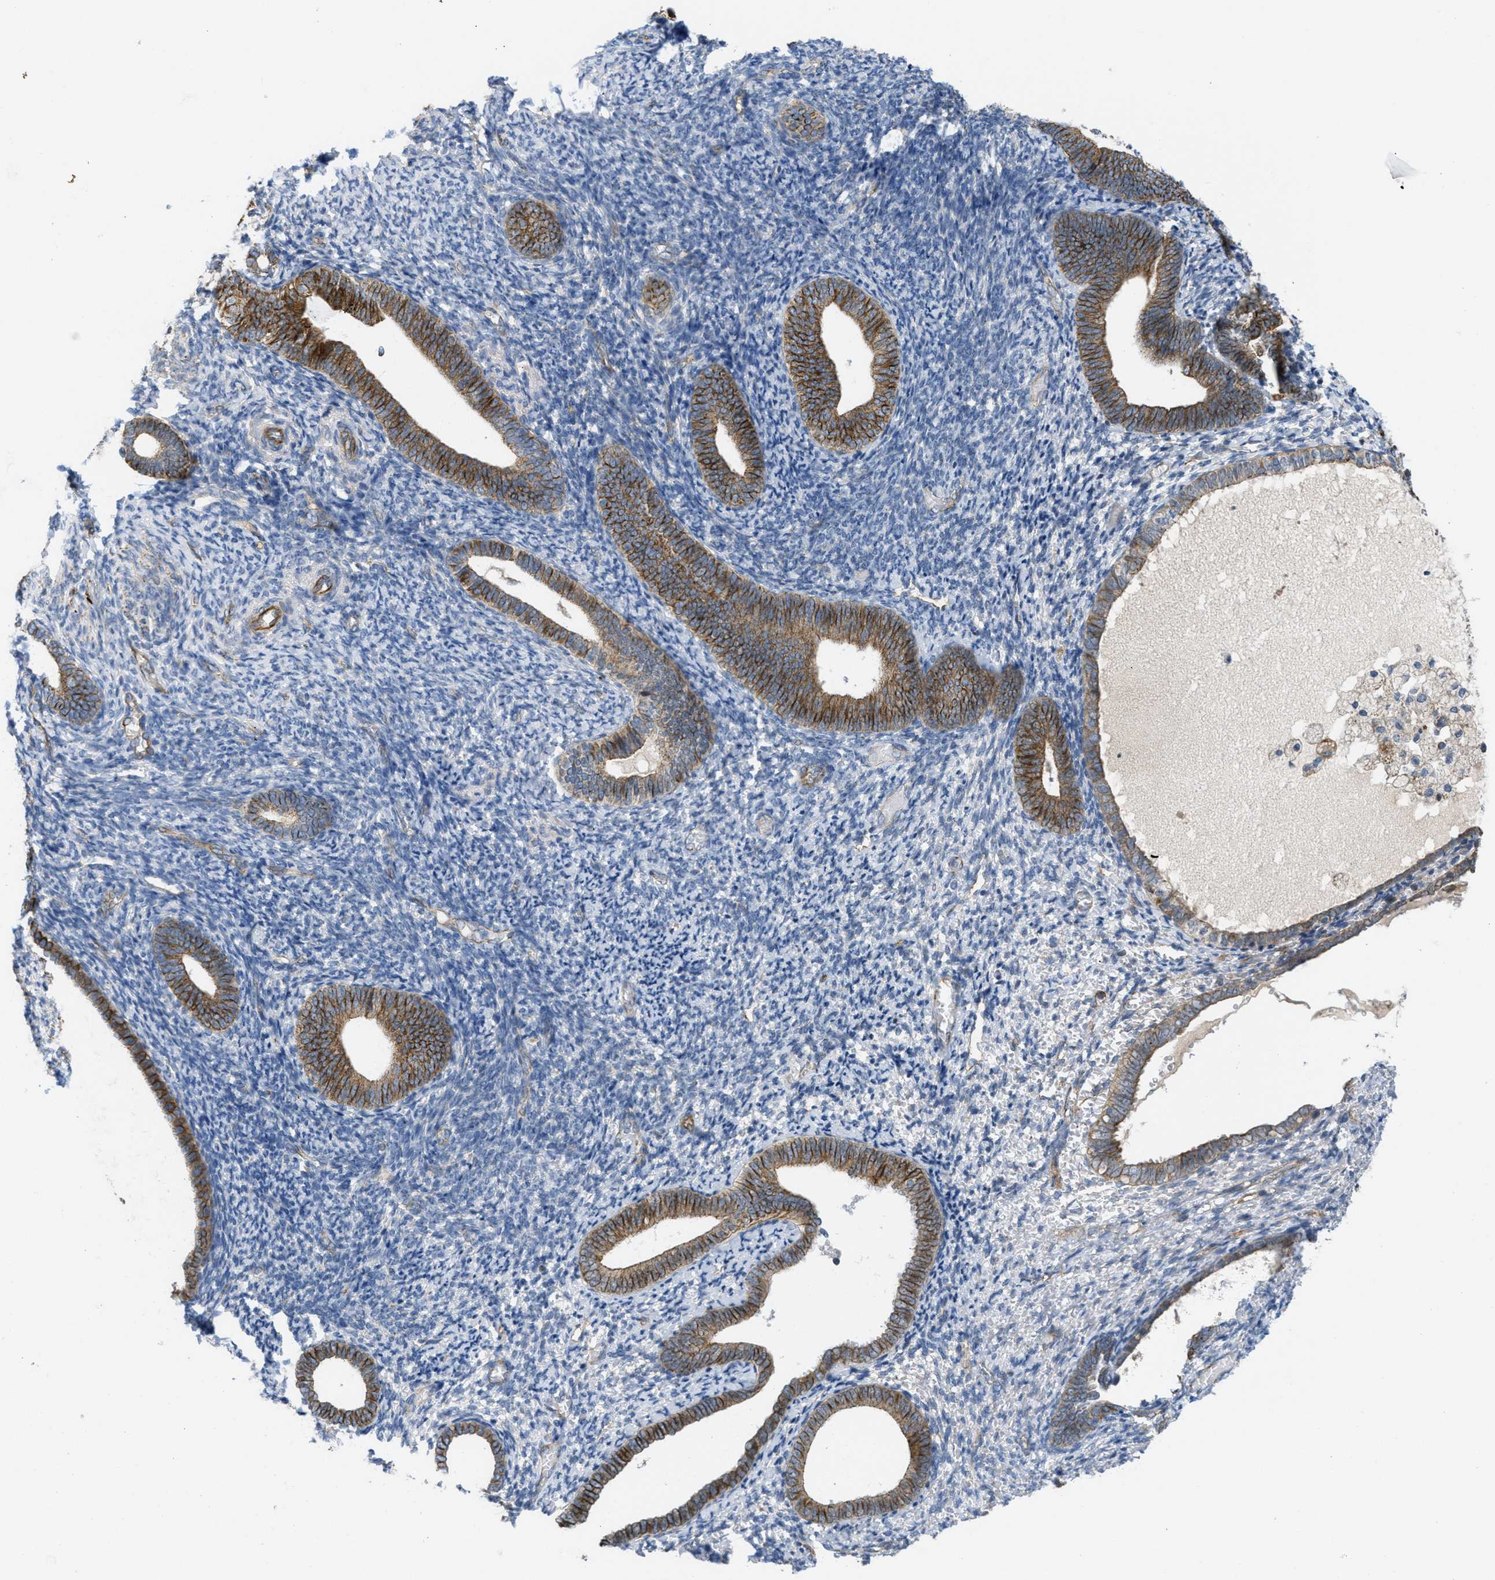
{"staining": {"intensity": "negative", "quantity": "none", "location": "none"}, "tissue": "endometrium", "cell_type": "Cells in endometrial stroma", "image_type": "normal", "snomed": [{"axis": "morphology", "description": "Normal tissue, NOS"}, {"axis": "topography", "description": "Endometrium"}], "caption": "DAB (3,3'-diaminobenzidine) immunohistochemical staining of unremarkable endometrium demonstrates no significant staining in cells in endometrial stroma.", "gene": "BTN3A1", "patient": {"sex": "female", "age": 66}}